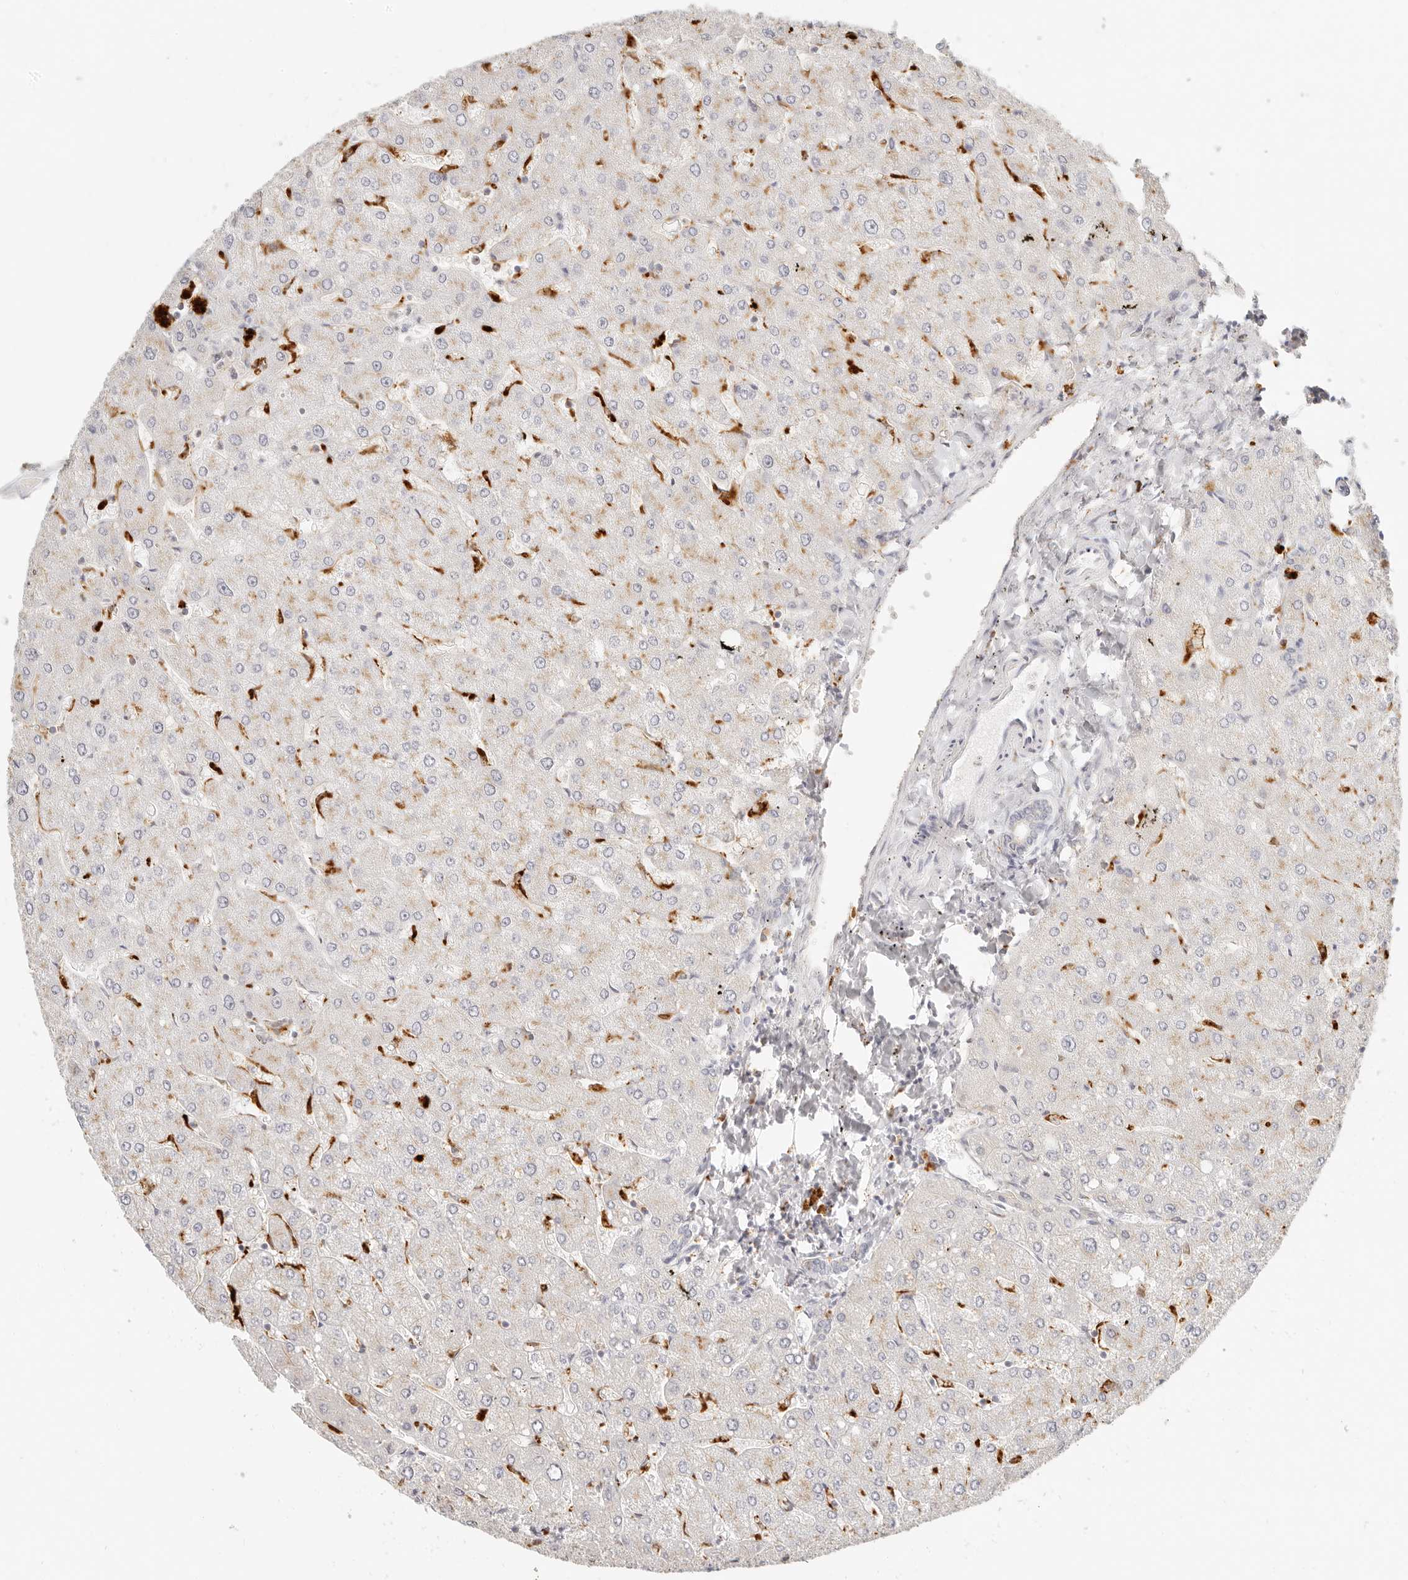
{"staining": {"intensity": "negative", "quantity": "none", "location": "none"}, "tissue": "liver", "cell_type": "Cholangiocytes", "image_type": "normal", "snomed": [{"axis": "morphology", "description": "Normal tissue, NOS"}, {"axis": "topography", "description": "Liver"}], "caption": "A high-resolution histopathology image shows immunohistochemistry (IHC) staining of unremarkable liver, which reveals no significant positivity in cholangiocytes. (Brightfield microscopy of DAB immunohistochemistry (IHC) at high magnification).", "gene": "RNASET2", "patient": {"sex": "male", "age": 55}}